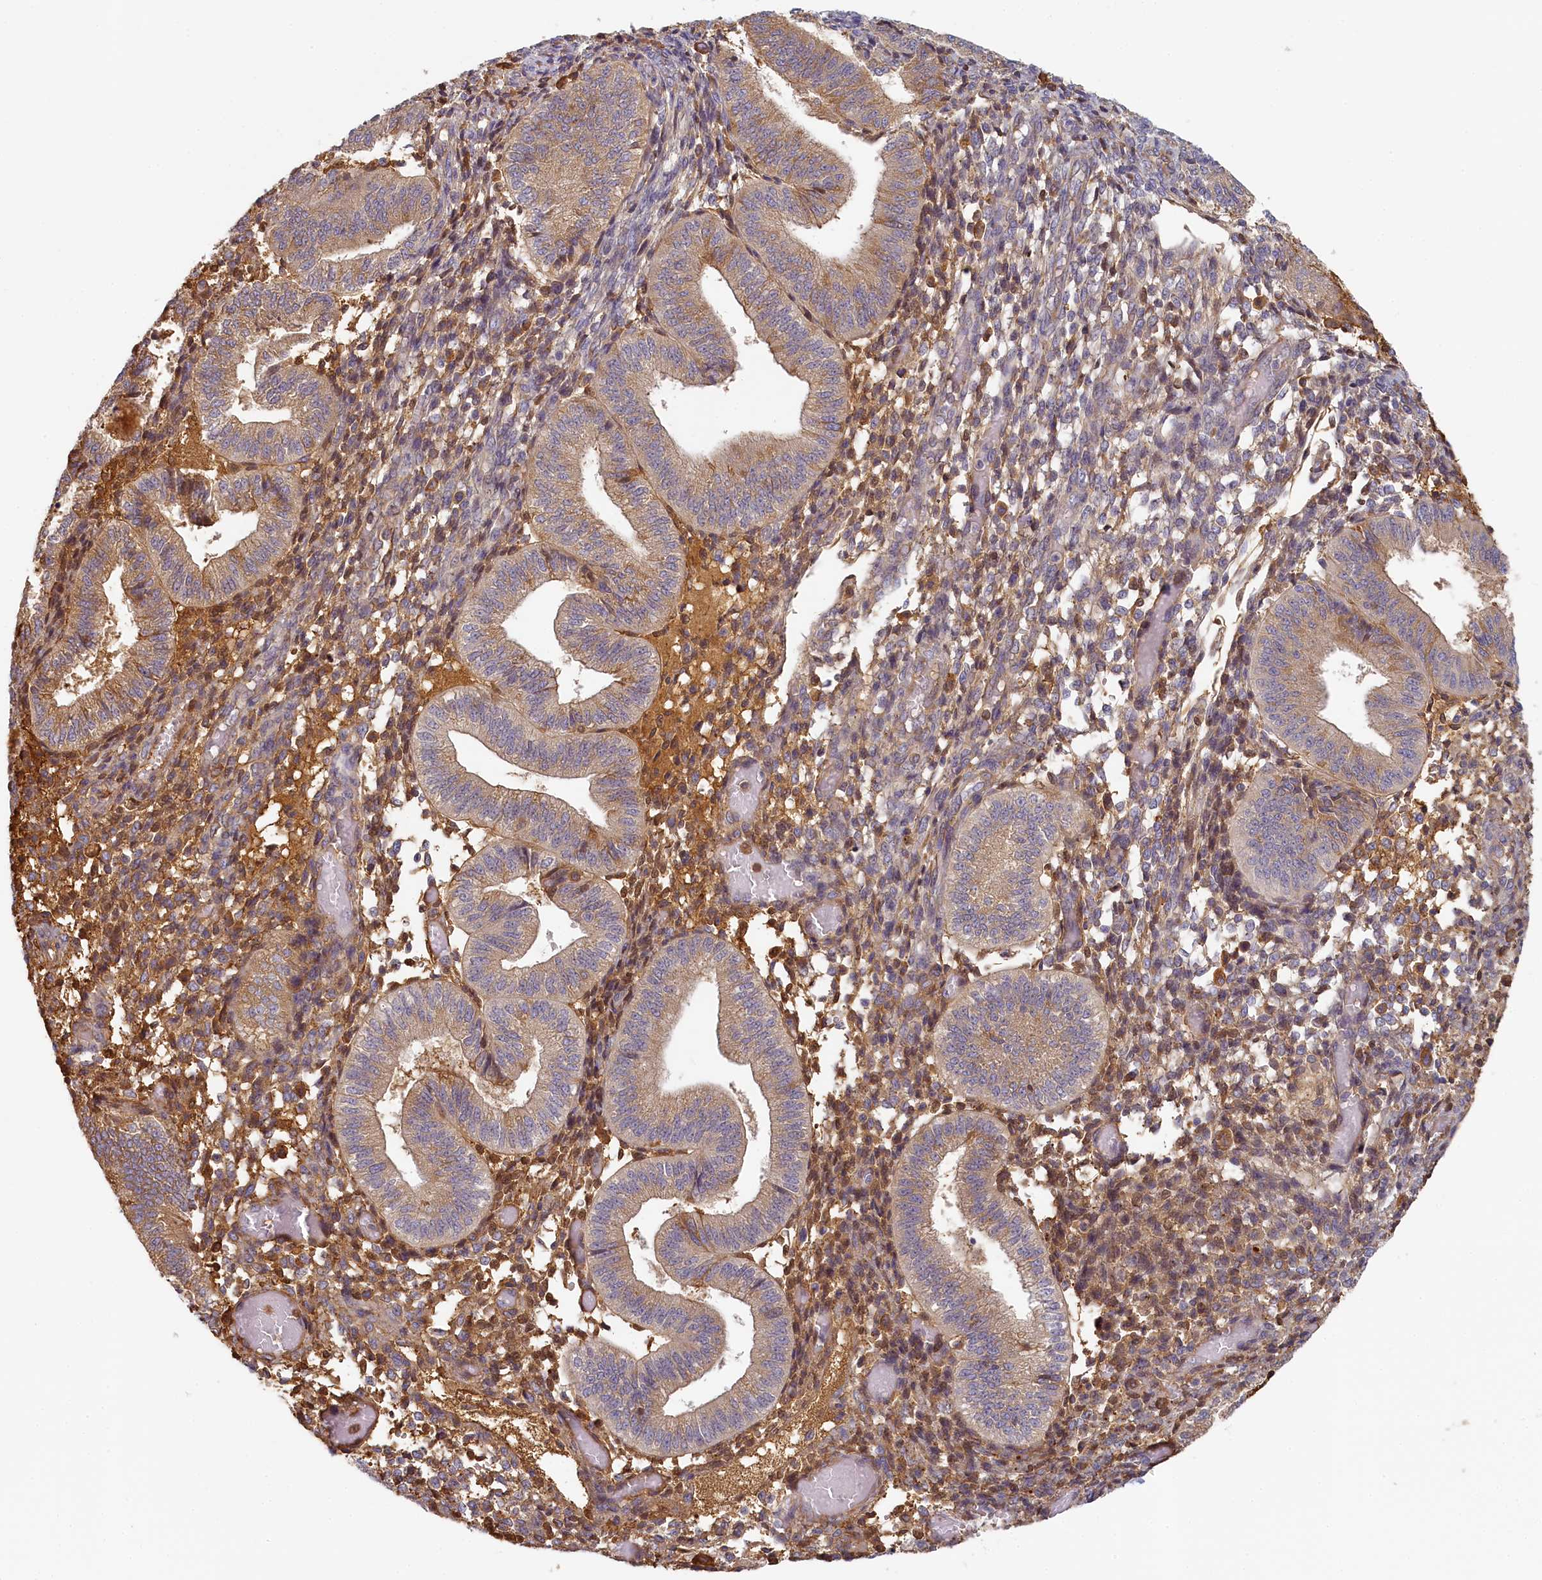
{"staining": {"intensity": "moderate", "quantity": "<25%", "location": "cytoplasmic/membranous"}, "tissue": "endometrium", "cell_type": "Cells in endometrial stroma", "image_type": "normal", "snomed": [{"axis": "morphology", "description": "Normal tissue, NOS"}, {"axis": "topography", "description": "Endometrium"}], "caption": "The photomicrograph displays immunohistochemical staining of unremarkable endometrium. There is moderate cytoplasmic/membranous positivity is present in approximately <25% of cells in endometrial stroma.", "gene": "STX16", "patient": {"sex": "female", "age": 34}}